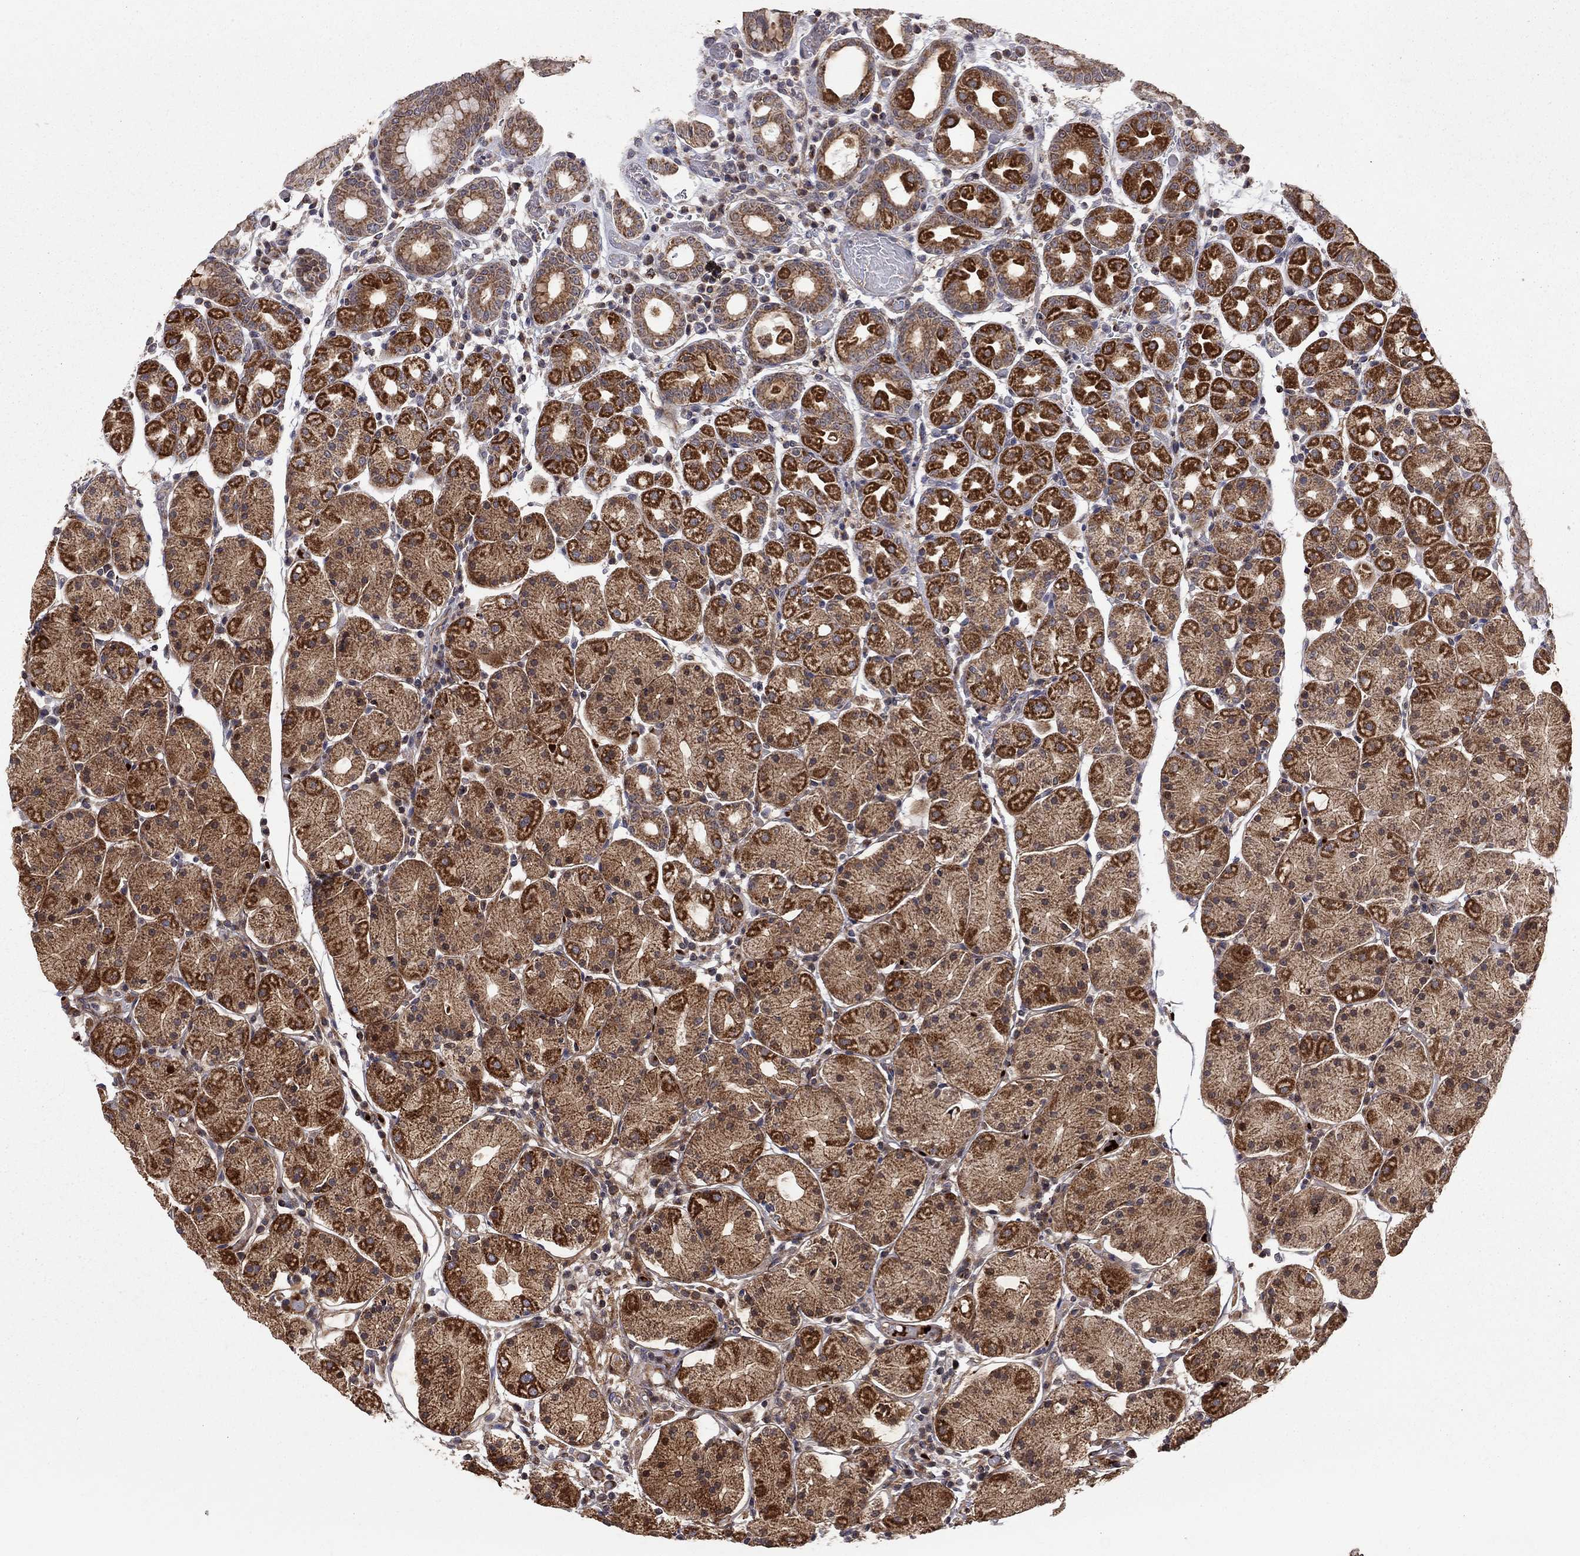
{"staining": {"intensity": "strong", "quantity": "25%-75%", "location": "cytoplasmic/membranous"}, "tissue": "stomach", "cell_type": "Glandular cells", "image_type": "normal", "snomed": [{"axis": "morphology", "description": "Normal tissue, NOS"}, {"axis": "topography", "description": "Stomach"}], "caption": "Protein staining shows strong cytoplasmic/membranous positivity in approximately 25%-75% of glandular cells in benign stomach. (brown staining indicates protein expression, while blue staining denotes nuclei).", "gene": "IDS", "patient": {"sex": "male", "age": 54}}